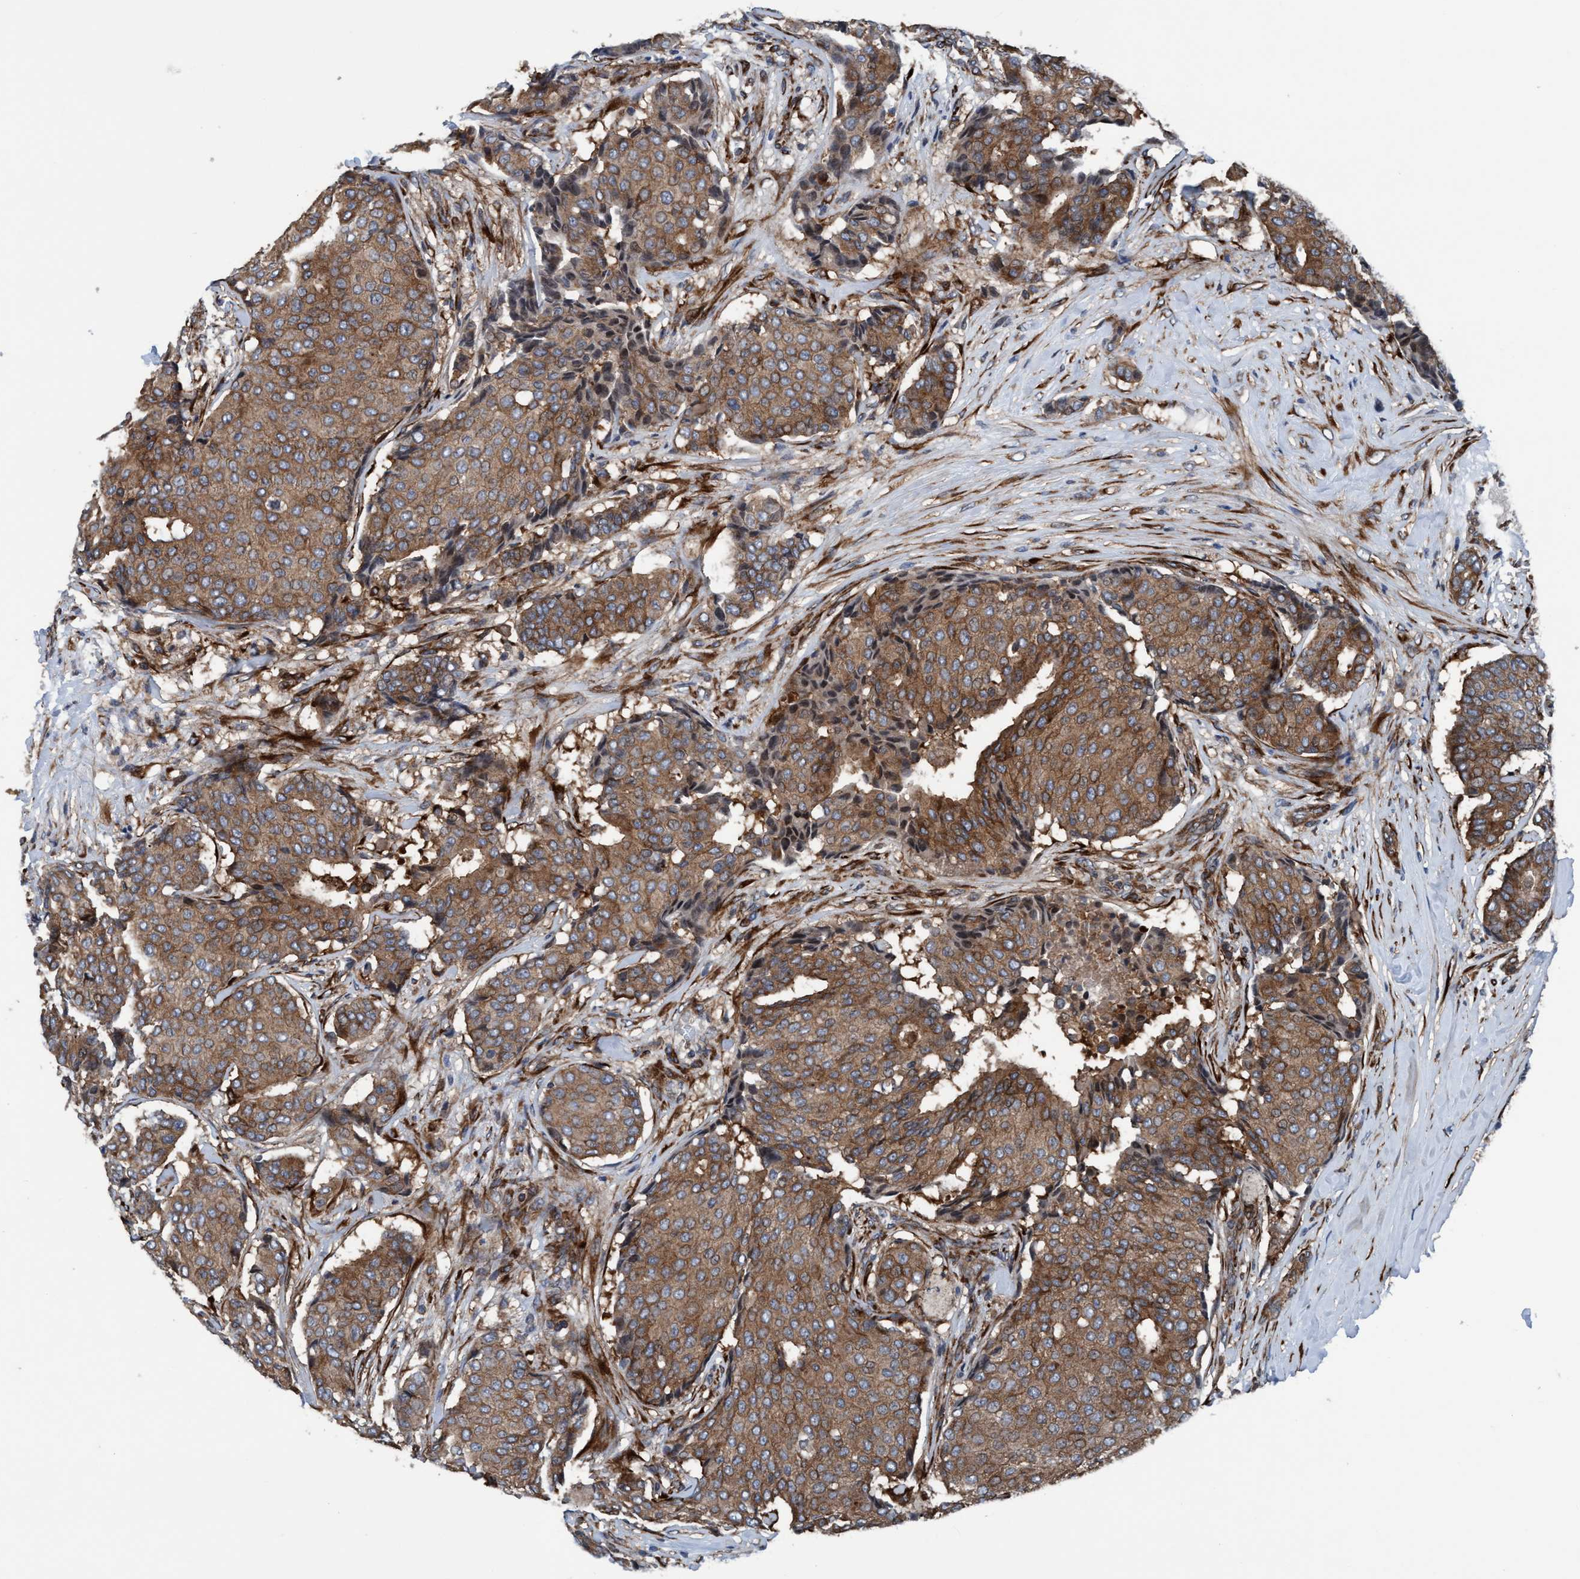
{"staining": {"intensity": "moderate", "quantity": ">75%", "location": "cytoplasmic/membranous"}, "tissue": "breast cancer", "cell_type": "Tumor cells", "image_type": "cancer", "snomed": [{"axis": "morphology", "description": "Duct carcinoma"}, {"axis": "topography", "description": "Breast"}], "caption": "There is medium levels of moderate cytoplasmic/membranous expression in tumor cells of breast invasive ductal carcinoma, as demonstrated by immunohistochemical staining (brown color).", "gene": "NMT1", "patient": {"sex": "female", "age": 75}}